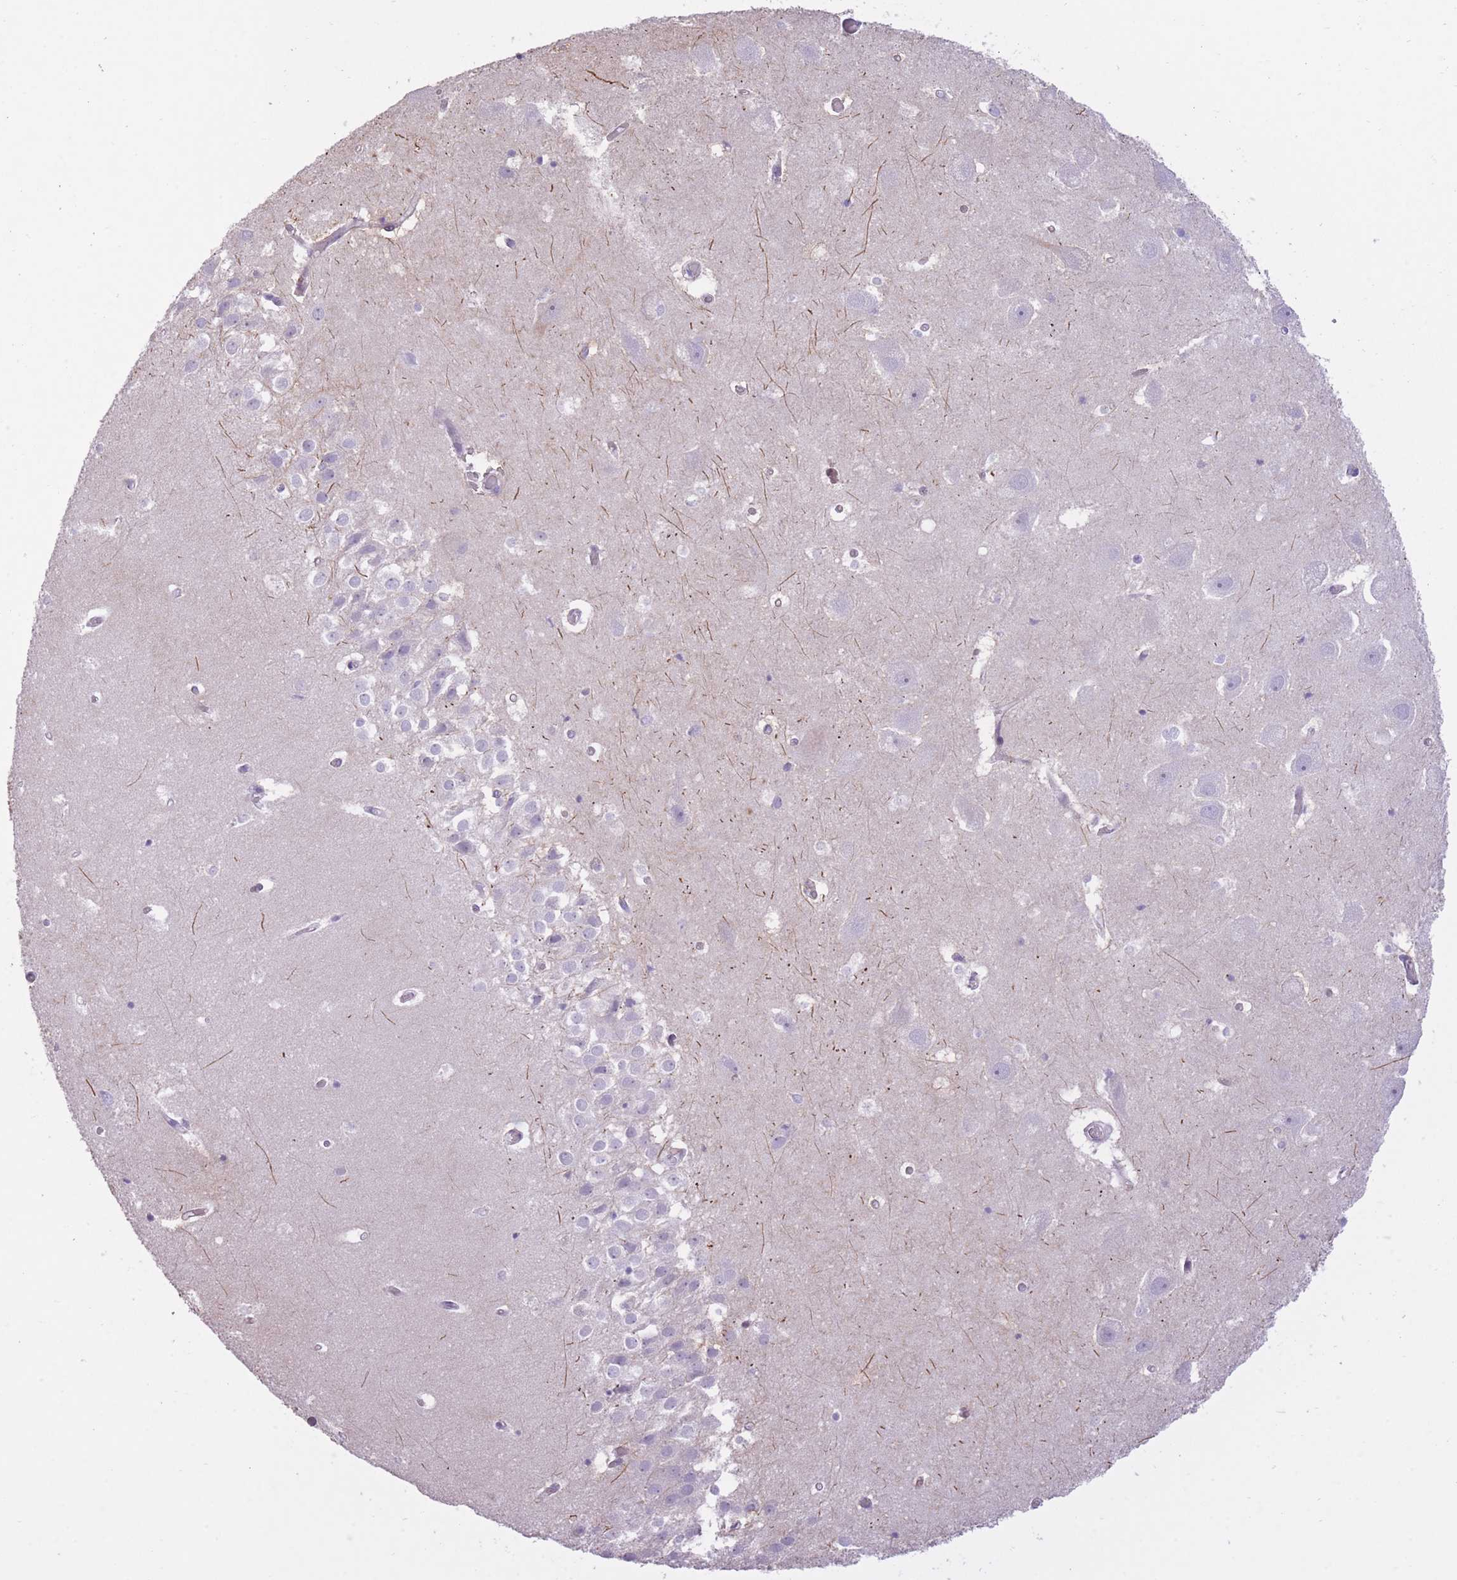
{"staining": {"intensity": "negative", "quantity": "none", "location": "none"}, "tissue": "hippocampus", "cell_type": "Glial cells", "image_type": "normal", "snomed": [{"axis": "morphology", "description": "Normal tissue, NOS"}, {"axis": "topography", "description": "Hippocampus"}], "caption": "Glial cells are negative for brown protein staining in unremarkable hippocampus. (IHC, brightfield microscopy, high magnification).", "gene": "WDR70", "patient": {"sex": "female", "age": 52}}